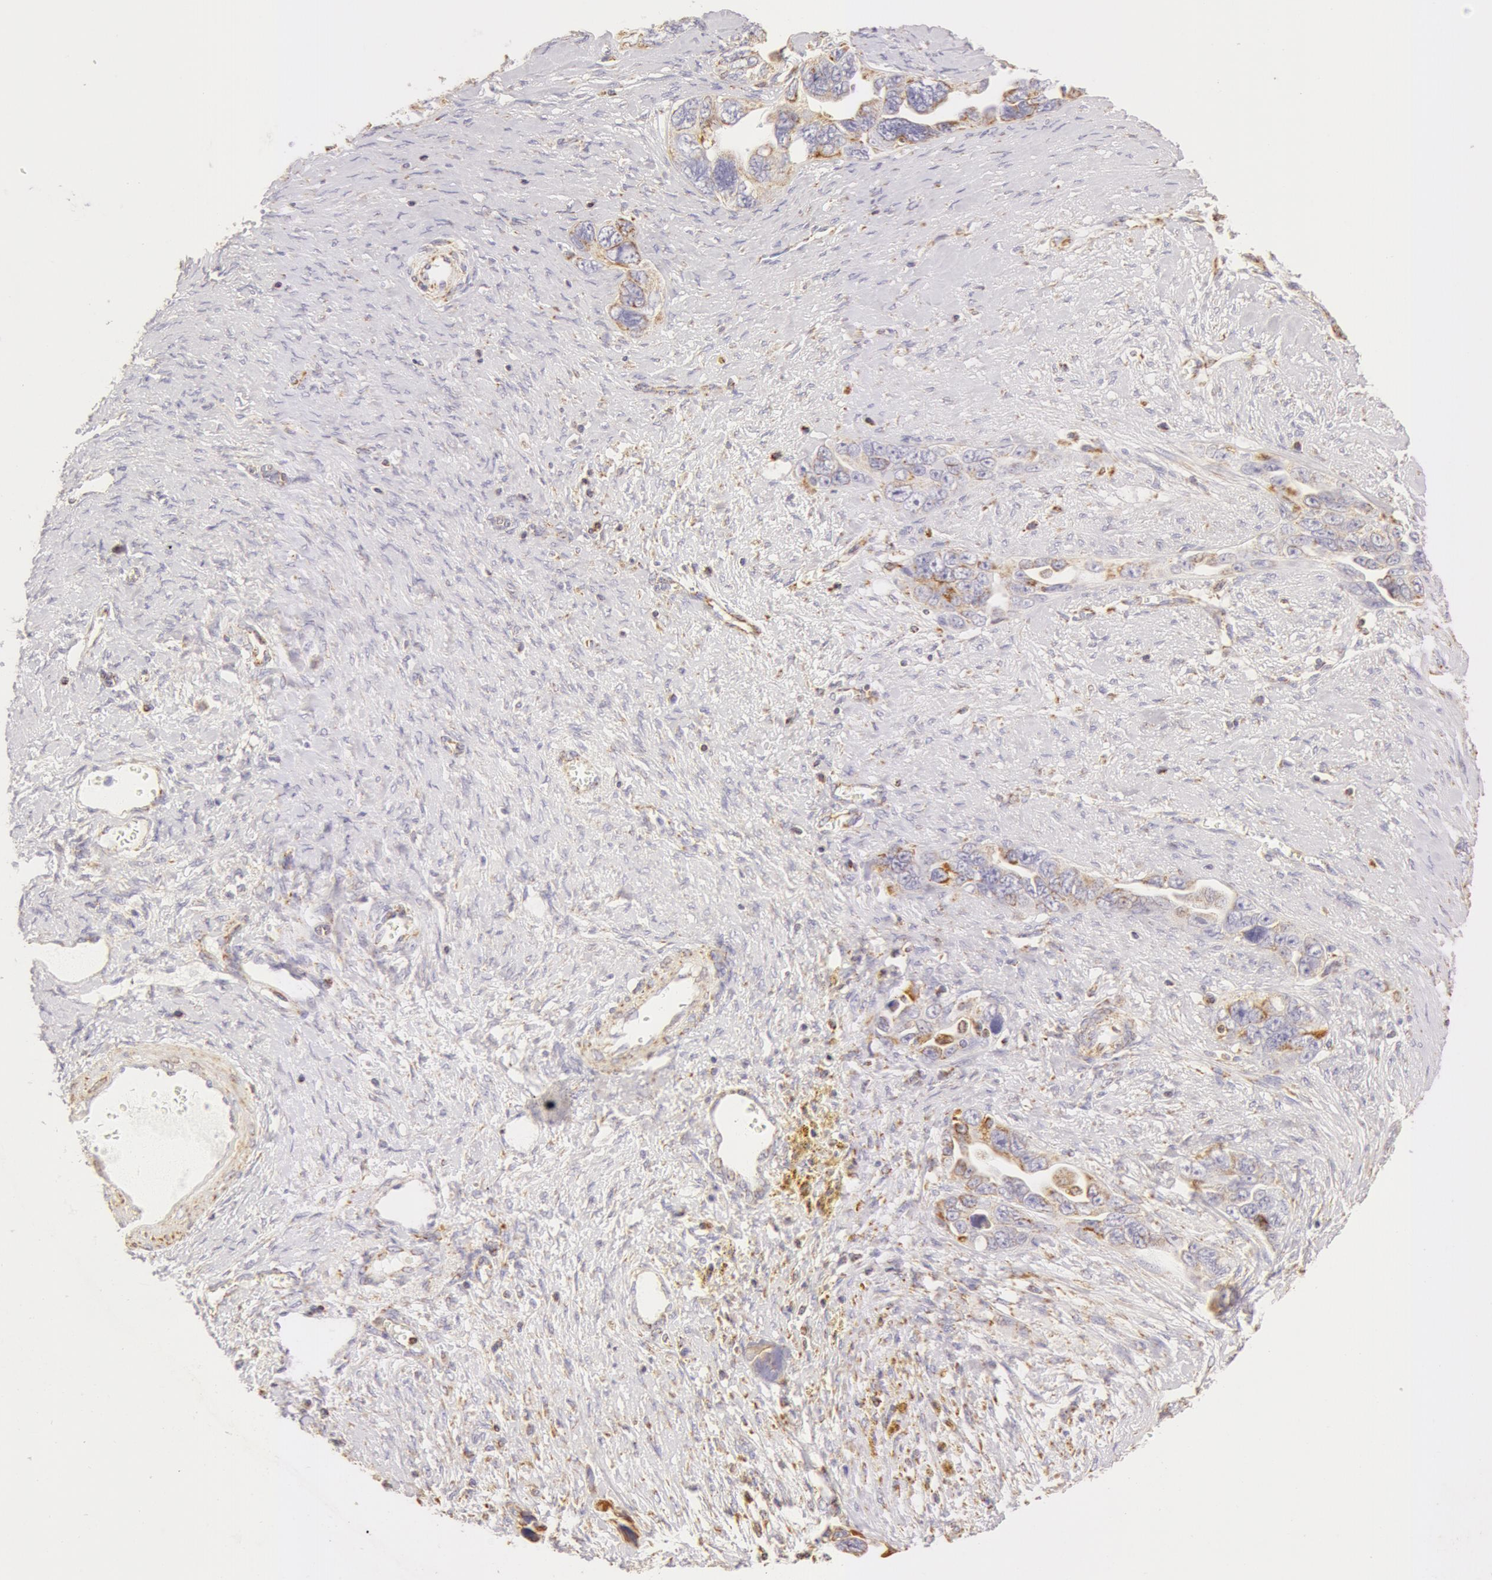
{"staining": {"intensity": "weak", "quantity": "<25%", "location": "cytoplasmic/membranous"}, "tissue": "ovarian cancer", "cell_type": "Tumor cells", "image_type": "cancer", "snomed": [{"axis": "morphology", "description": "Cystadenocarcinoma, serous, NOS"}, {"axis": "topography", "description": "Ovary"}], "caption": "This is a image of immunohistochemistry staining of ovarian cancer (serous cystadenocarcinoma), which shows no staining in tumor cells.", "gene": "ATP5F1B", "patient": {"sex": "female", "age": 63}}